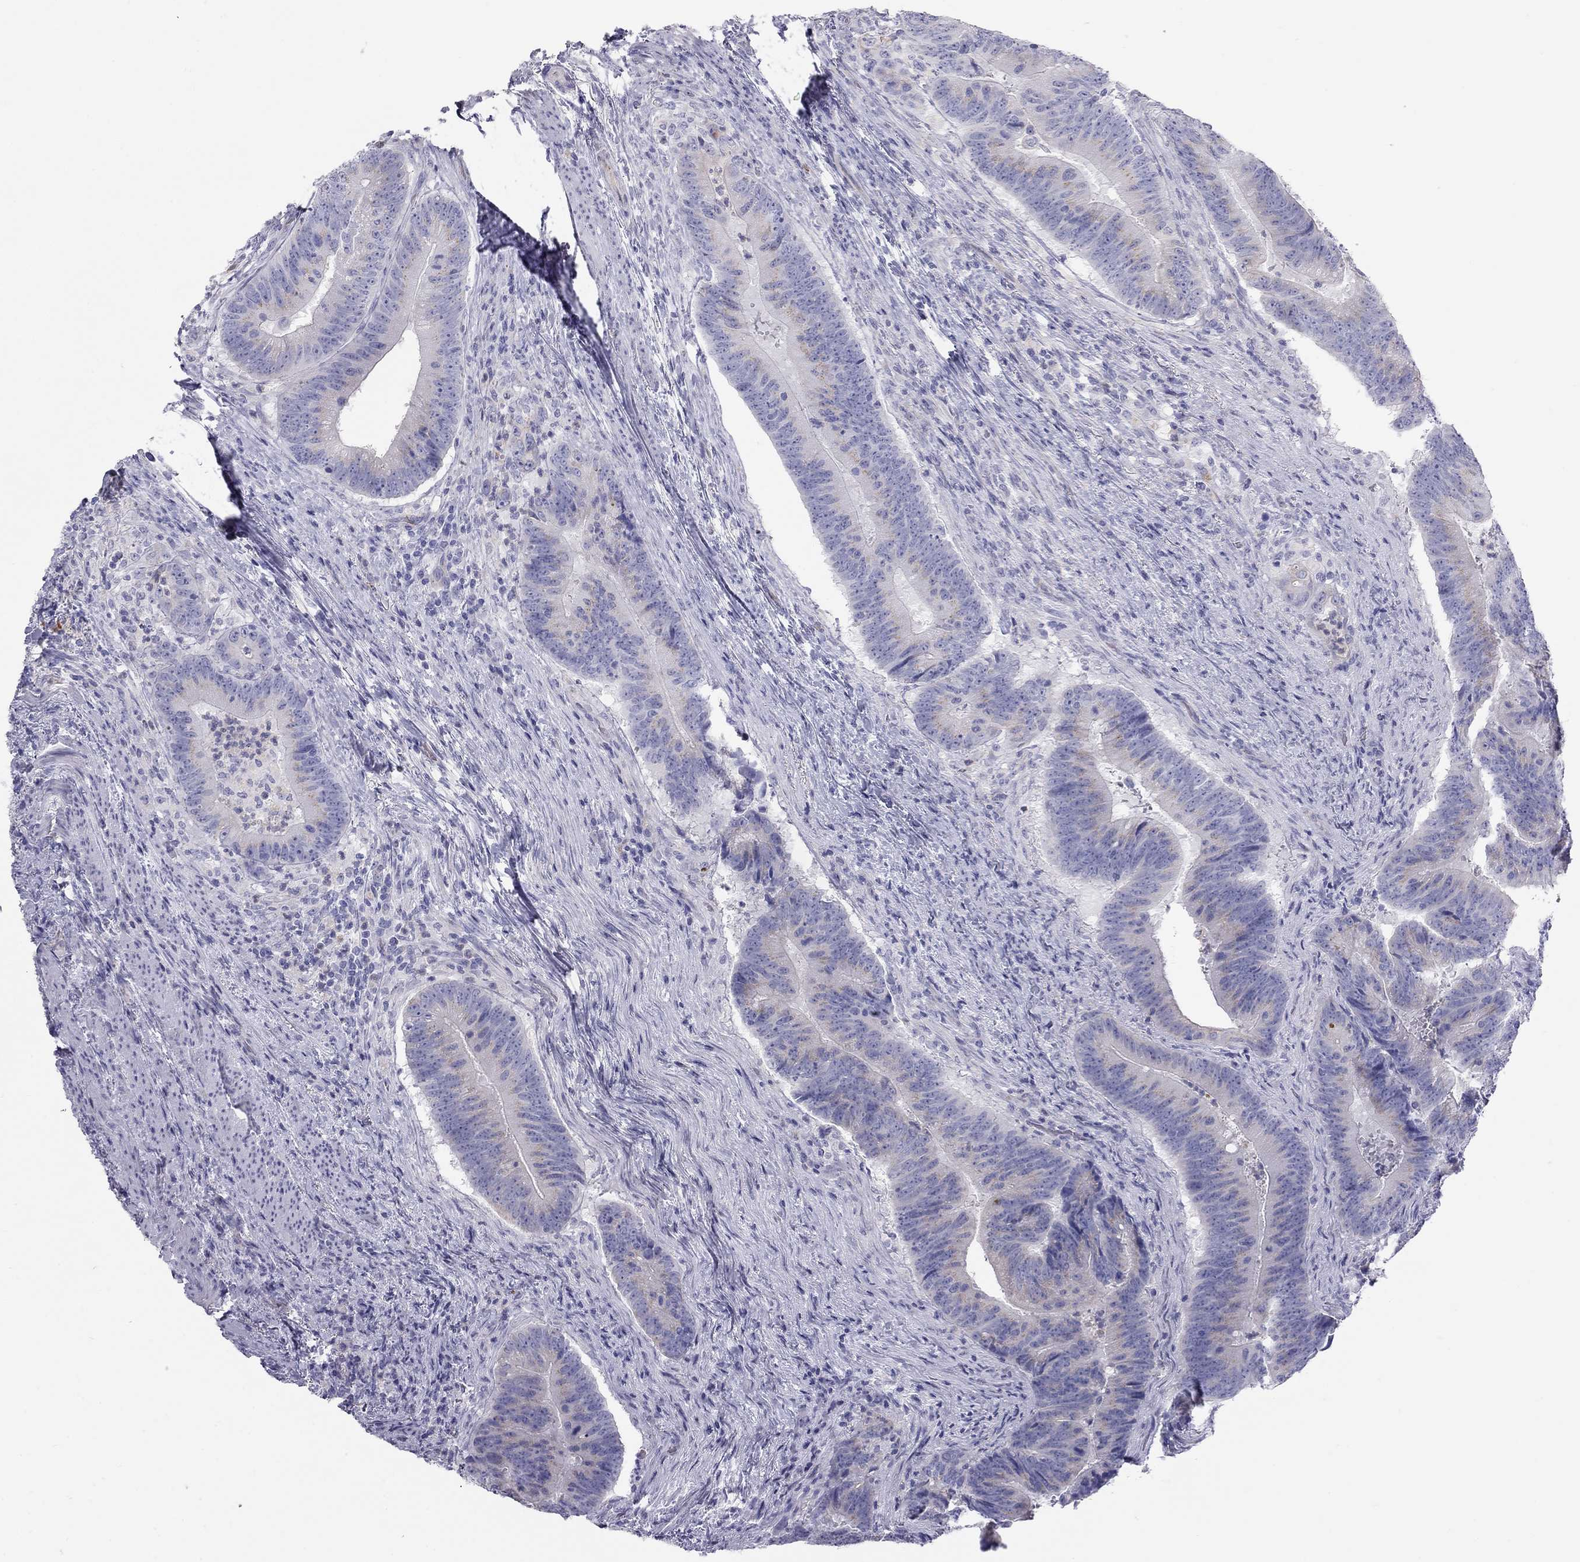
{"staining": {"intensity": "negative", "quantity": "none", "location": "none"}, "tissue": "colorectal cancer", "cell_type": "Tumor cells", "image_type": "cancer", "snomed": [{"axis": "morphology", "description": "Adenocarcinoma, NOS"}, {"axis": "topography", "description": "Colon"}], "caption": "This image is of colorectal cancer (adenocarcinoma) stained with IHC to label a protein in brown with the nuclei are counter-stained blue. There is no positivity in tumor cells.", "gene": "TDRD6", "patient": {"sex": "female", "age": 87}}